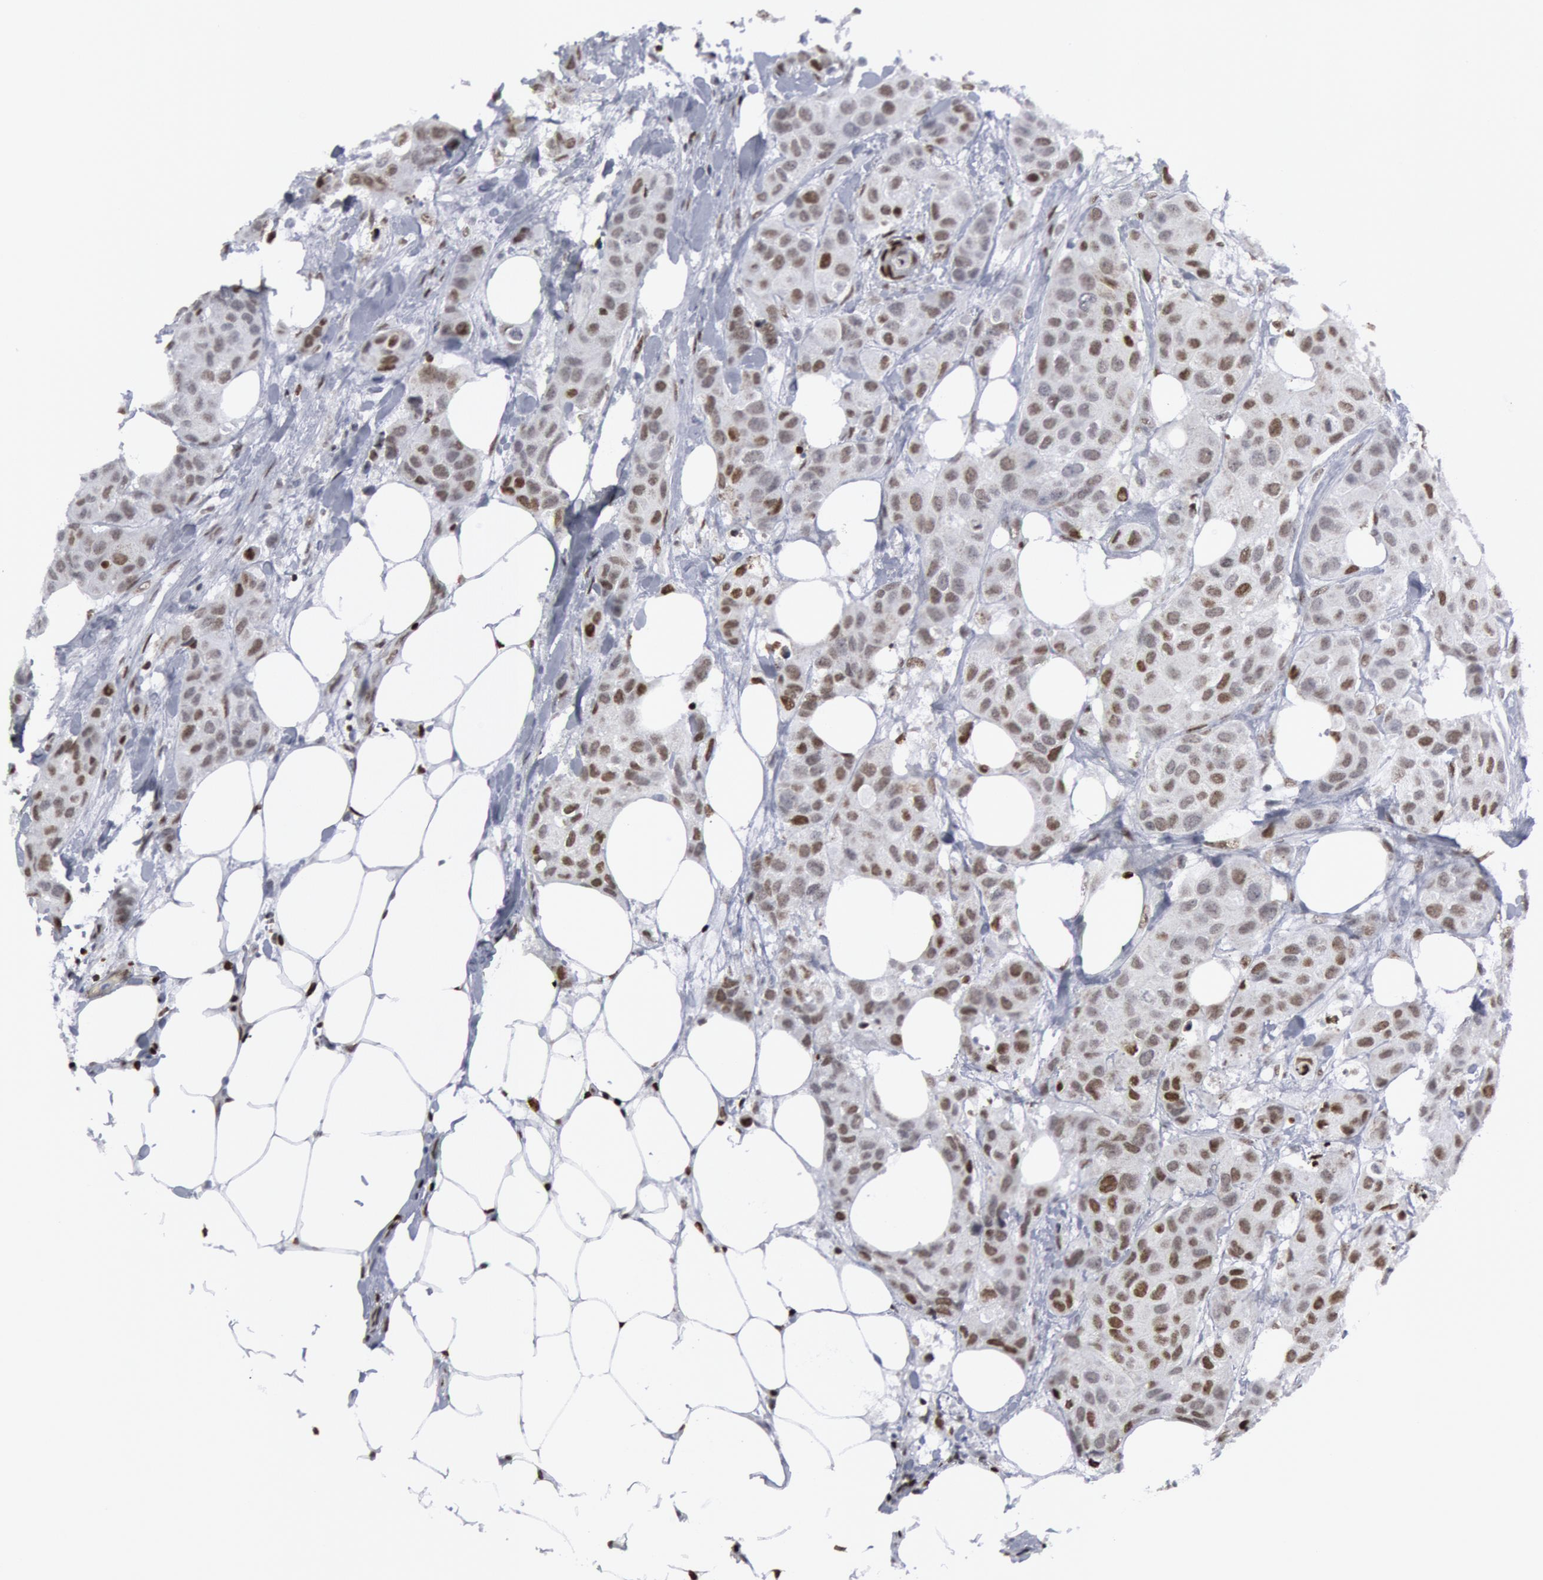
{"staining": {"intensity": "weak", "quantity": "25%-75%", "location": "nuclear"}, "tissue": "breast cancer", "cell_type": "Tumor cells", "image_type": "cancer", "snomed": [{"axis": "morphology", "description": "Duct carcinoma"}, {"axis": "topography", "description": "Breast"}], "caption": "Protein positivity by immunohistochemistry (IHC) demonstrates weak nuclear staining in about 25%-75% of tumor cells in infiltrating ductal carcinoma (breast). The staining was performed using DAB to visualize the protein expression in brown, while the nuclei were stained in blue with hematoxylin (Magnification: 20x).", "gene": "MECP2", "patient": {"sex": "female", "age": 68}}